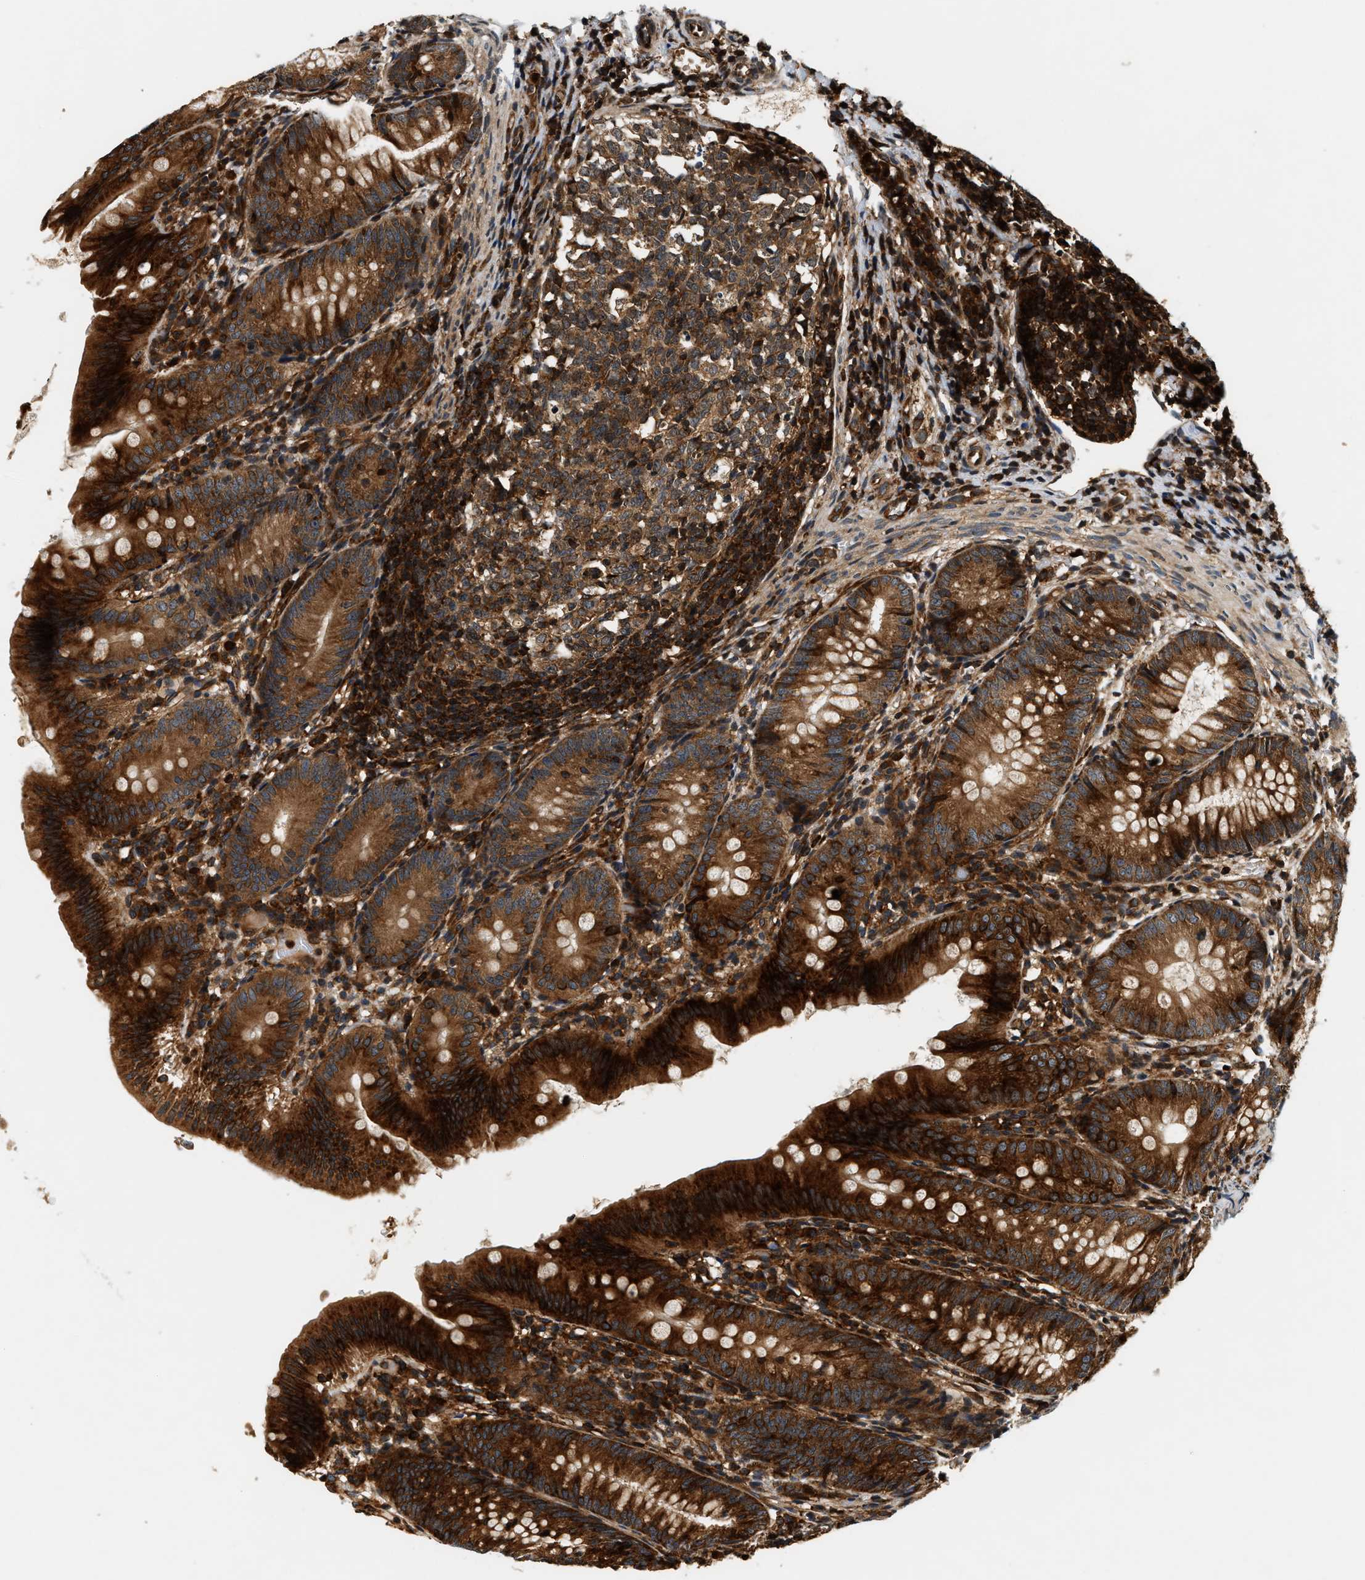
{"staining": {"intensity": "strong", "quantity": ">75%", "location": "cytoplasmic/membranous"}, "tissue": "appendix", "cell_type": "Glandular cells", "image_type": "normal", "snomed": [{"axis": "morphology", "description": "Normal tissue, NOS"}, {"axis": "topography", "description": "Appendix"}], "caption": "Immunohistochemistry photomicrograph of benign appendix stained for a protein (brown), which demonstrates high levels of strong cytoplasmic/membranous expression in approximately >75% of glandular cells.", "gene": "SAMD9", "patient": {"sex": "male", "age": 1}}